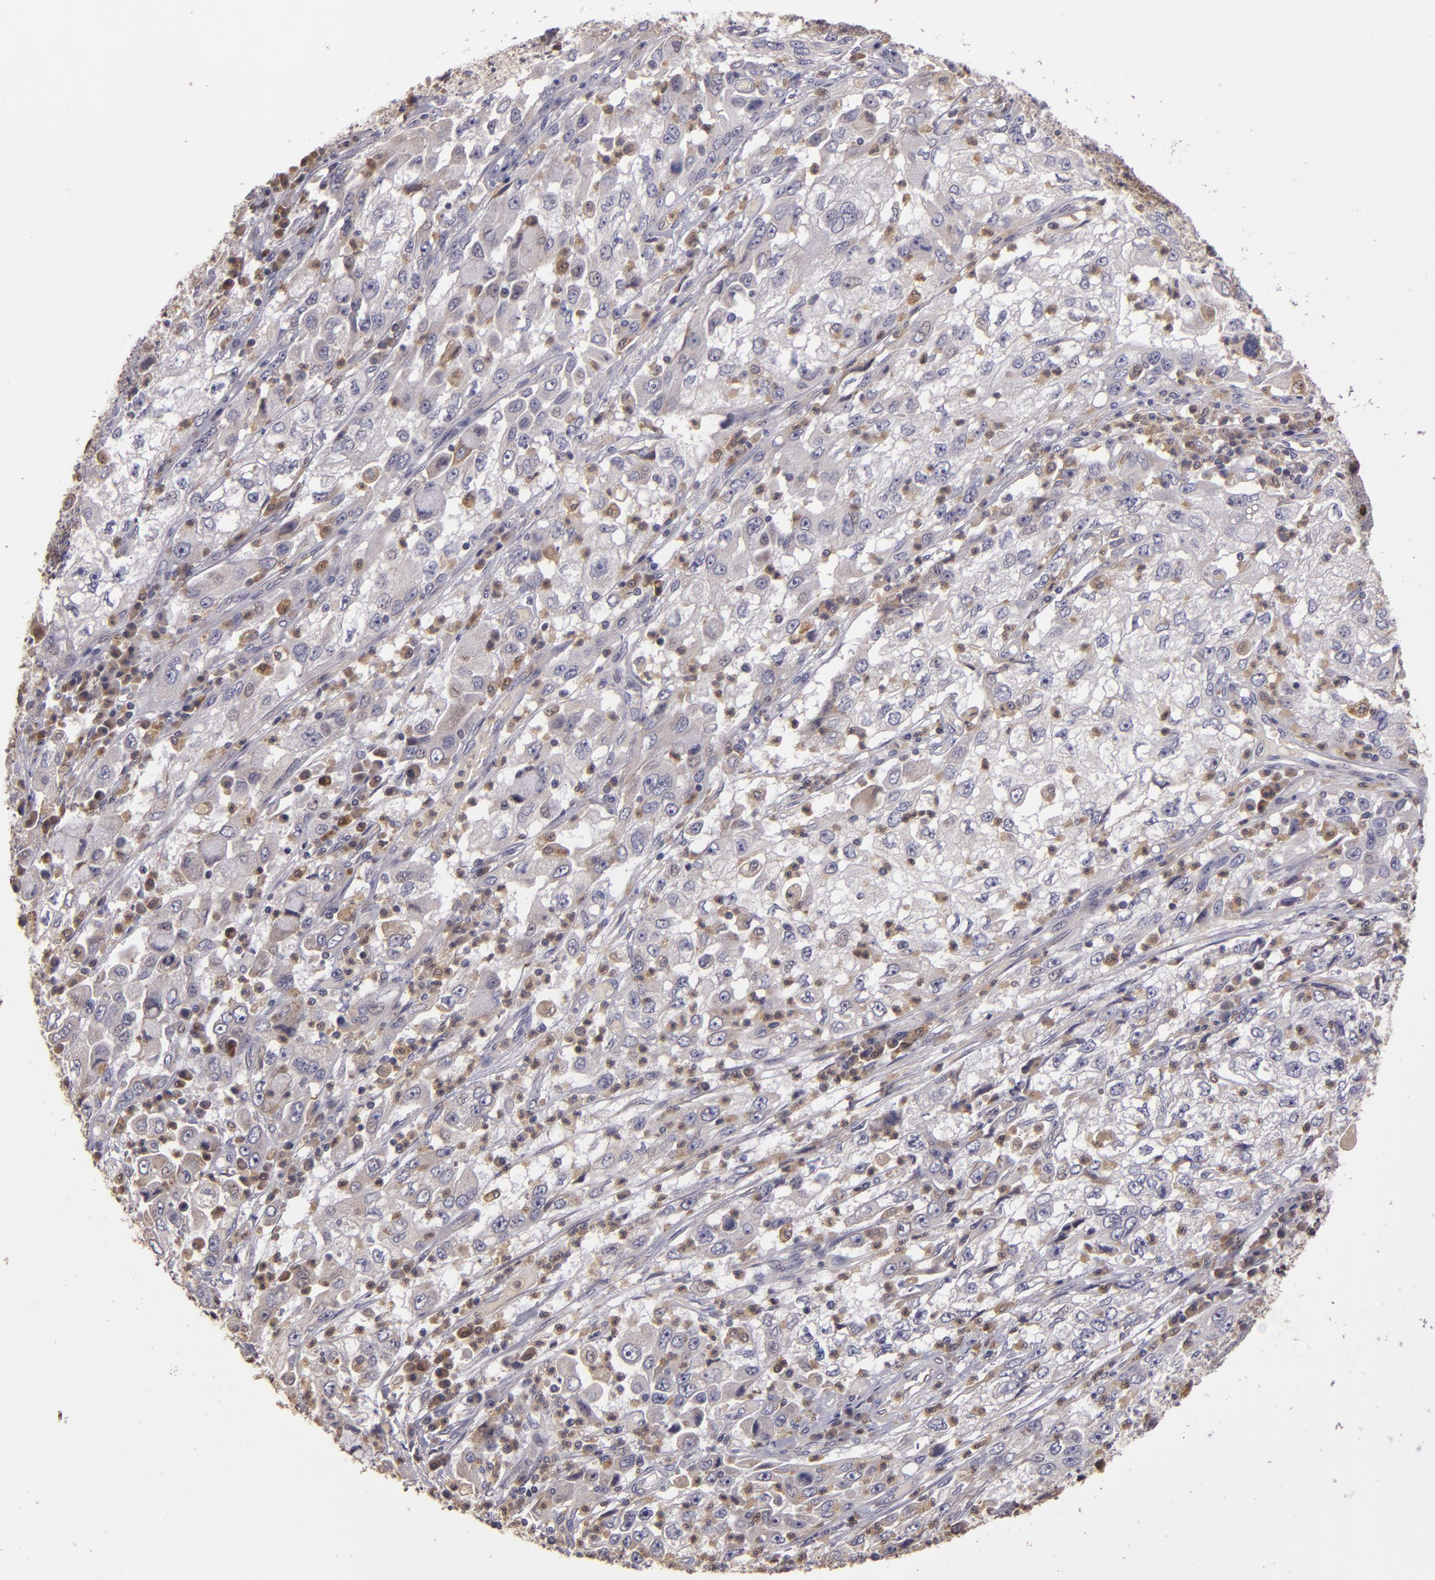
{"staining": {"intensity": "weak", "quantity": "<25%", "location": "cytoplasmic/membranous"}, "tissue": "cervical cancer", "cell_type": "Tumor cells", "image_type": "cancer", "snomed": [{"axis": "morphology", "description": "Squamous cell carcinoma, NOS"}, {"axis": "topography", "description": "Cervix"}], "caption": "An immunohistochemistry histopathology image of cervical cancer (squamous cell carcinoma) is shown. There is no staining in tumor cells of cervical cancer (squamous cell carcinoma).", "gene": "FHIT", "patient": {"sex": "female", "age": 36}}